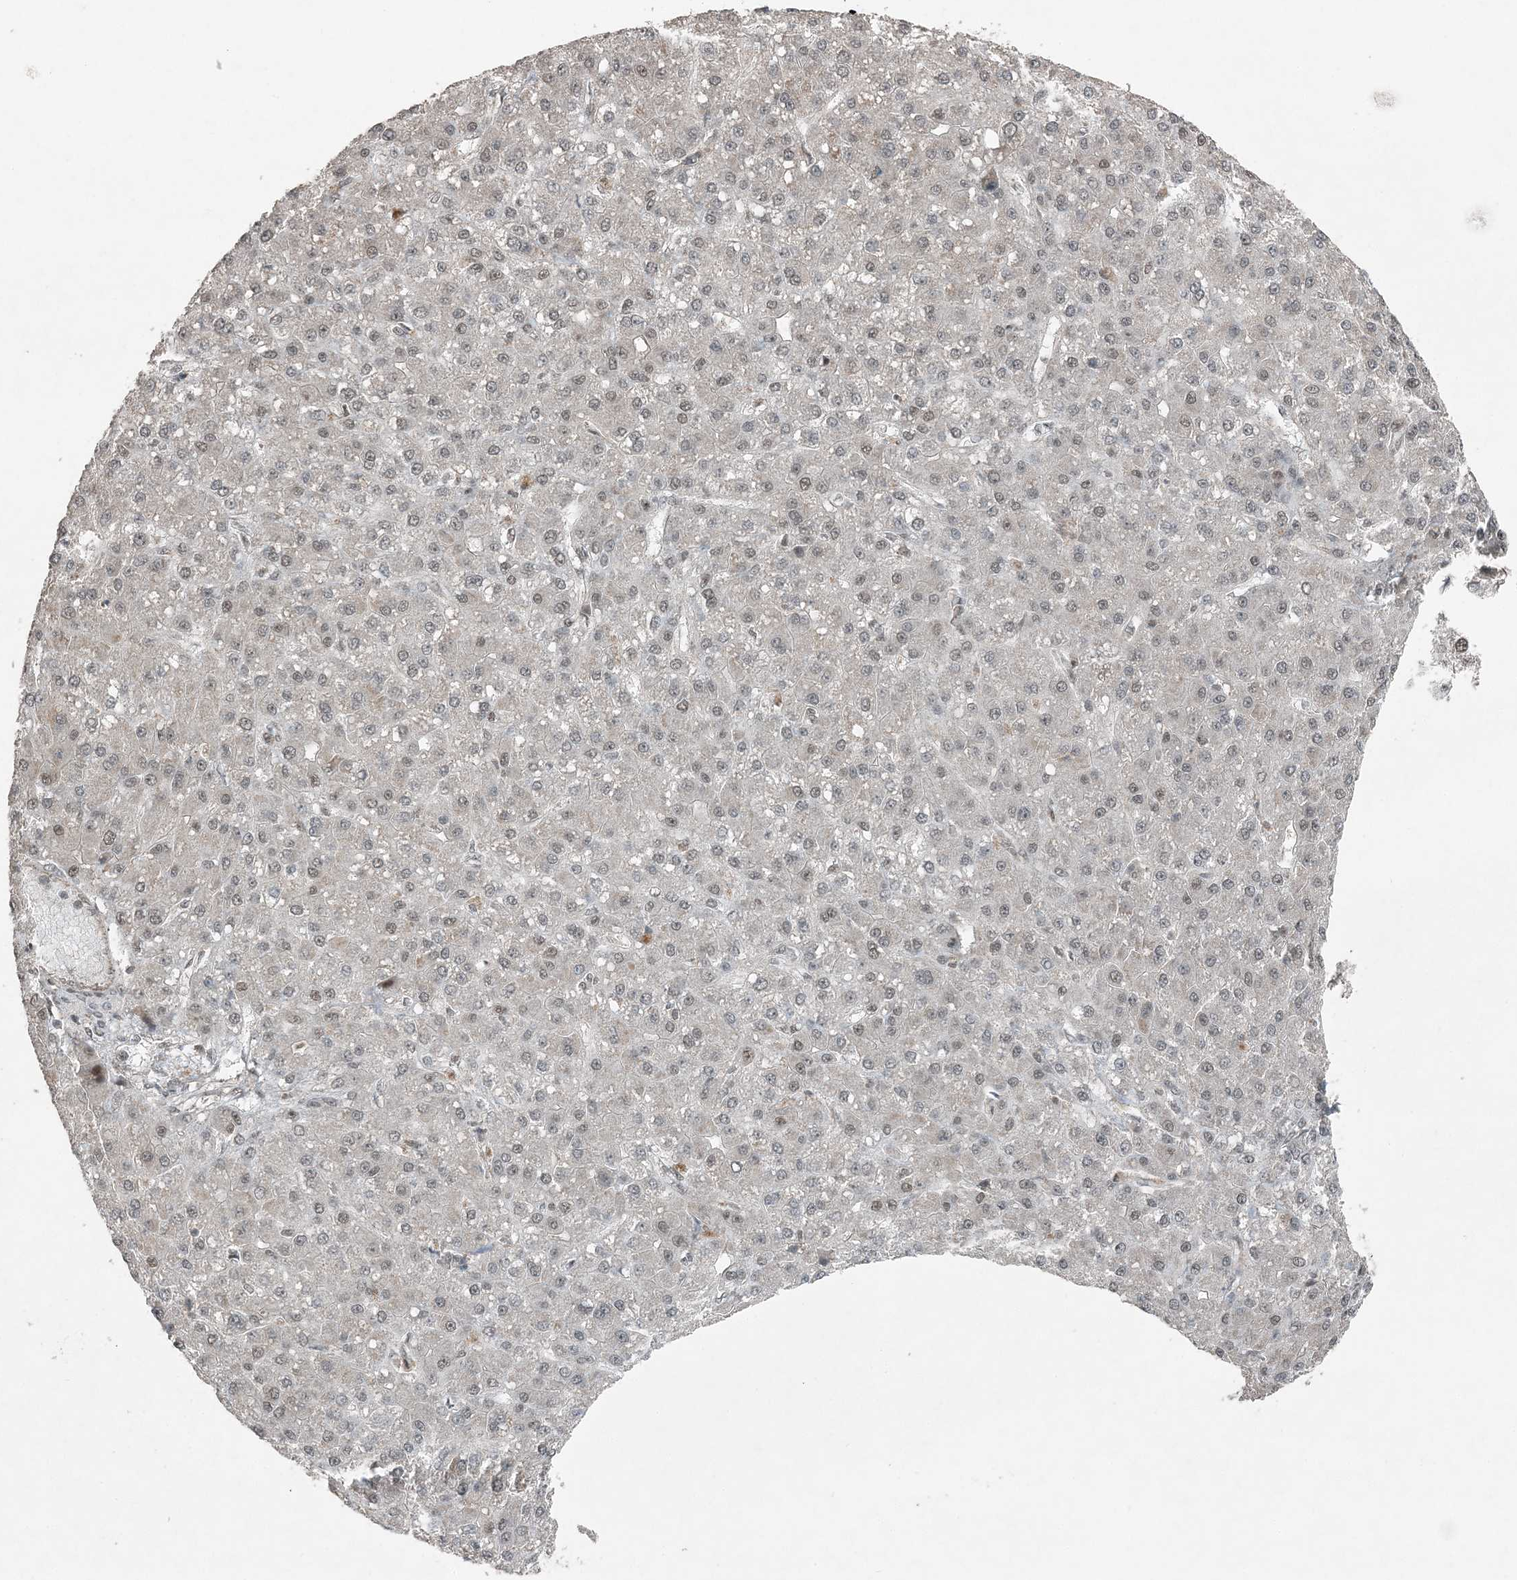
{"staining": {"intensity": "weak", "quantity": ">75%", "location": "nuclear"}, "tissue": "liver cancer", "cell_type": "Tumor cells", "image_type": "cancer", "snomed": [{"axis": "morphology", "description": "Carcinoma, Hepatocellular, NOS"}, {"axis": "topography", "description": "Liver"}], "caption": "Liver cancer stained with a brown dye displays weak nuclear positive staining in approximately >75% of tumor cells.", "gene": "COPS7B", "patient": {"sex": "male", "age": 67}}